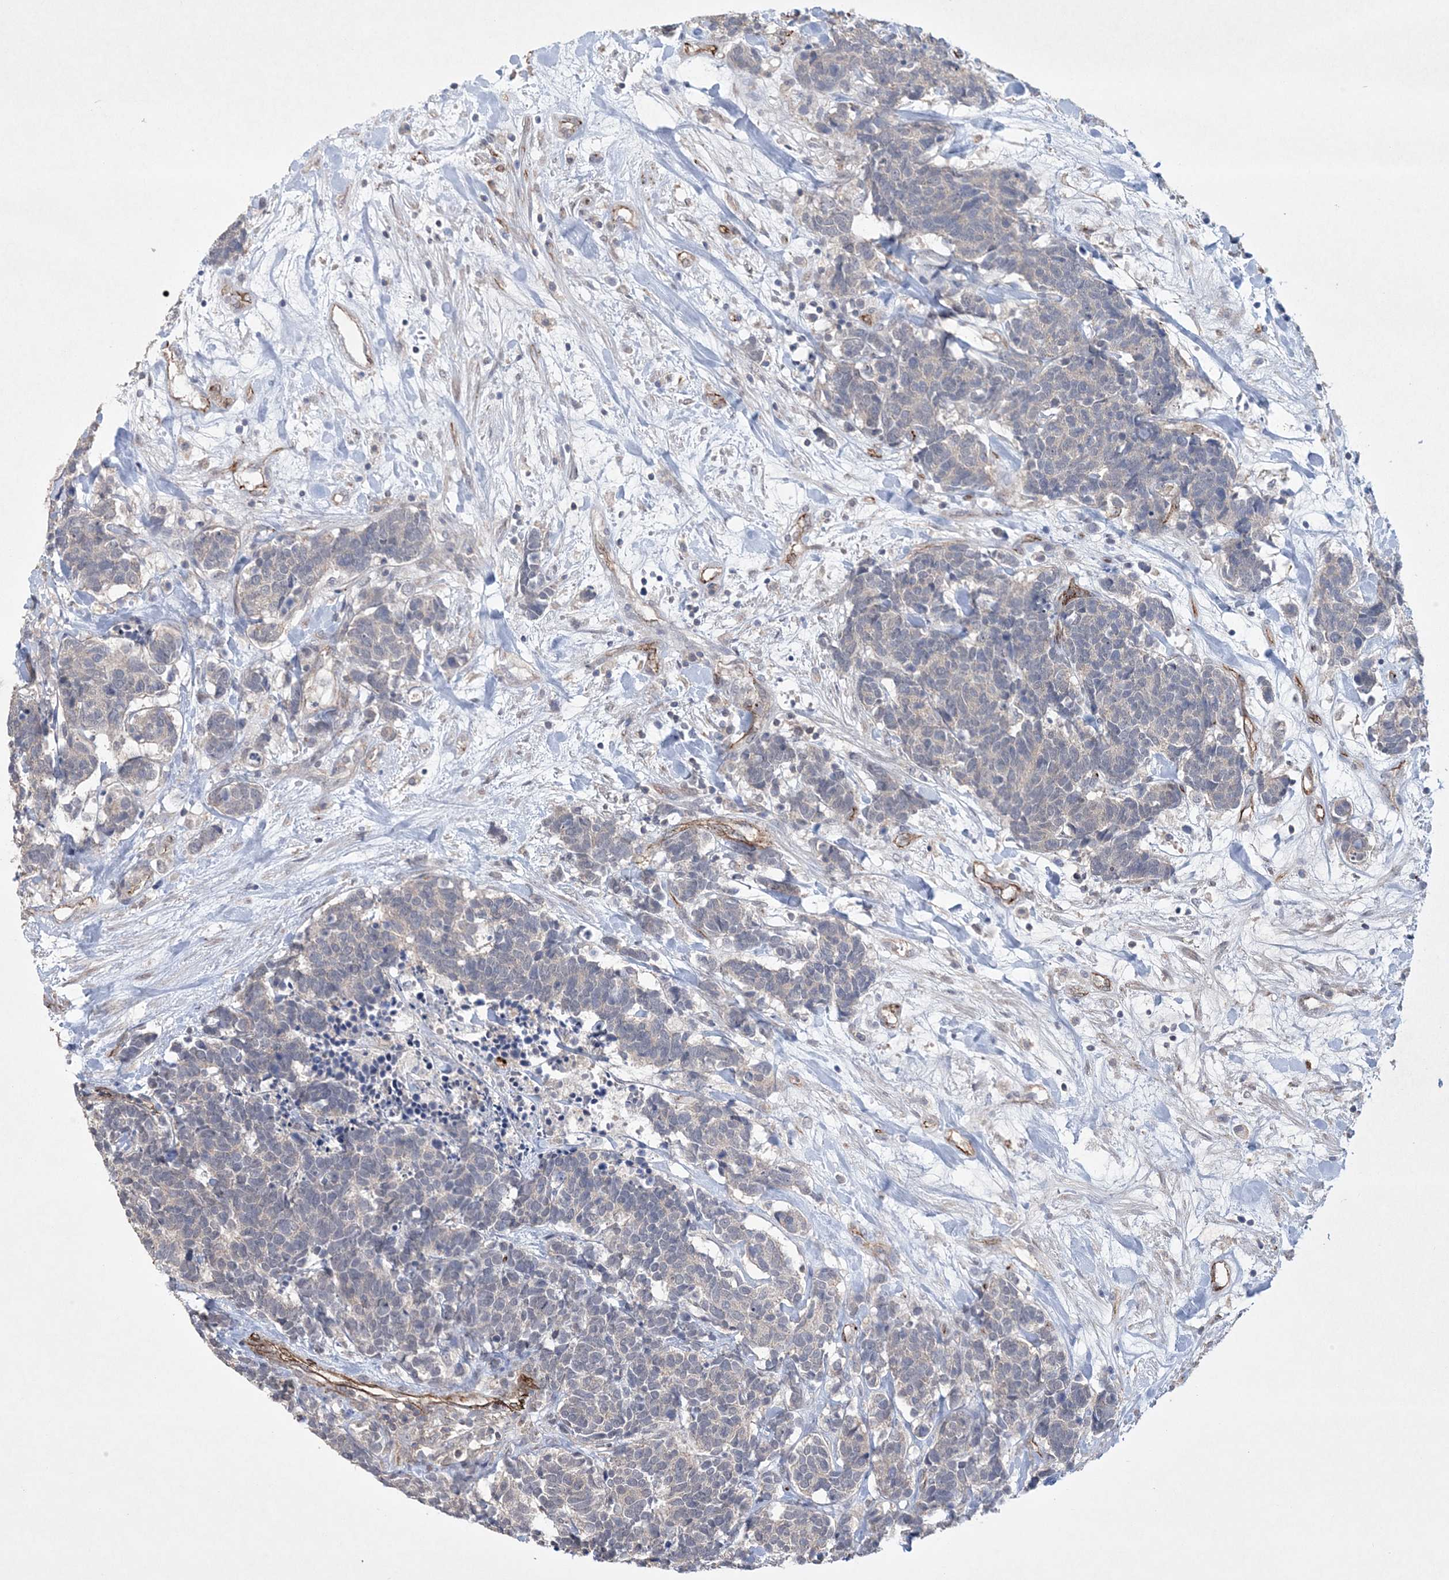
{"staining": {"intensity": "negative", "quantity": "none", "location": "none"}, "tissue": "carcinoid", "cell_type": "Tumor cells", "image_type": "cancer", "snomed": [{"axis": "morphology", "description": "Carcinoma, NOS"}, {"axis": "morphology", "description": "Carcinoid, malignant, NOS"}, {"axis": "topography", "description": "Urinary bladder"}], "caption": "The photomicrograph reveals no staining of tumor cells in carcinoid.", "gene": "DPCD", "patient": {"sex": "male", "age": 57}}